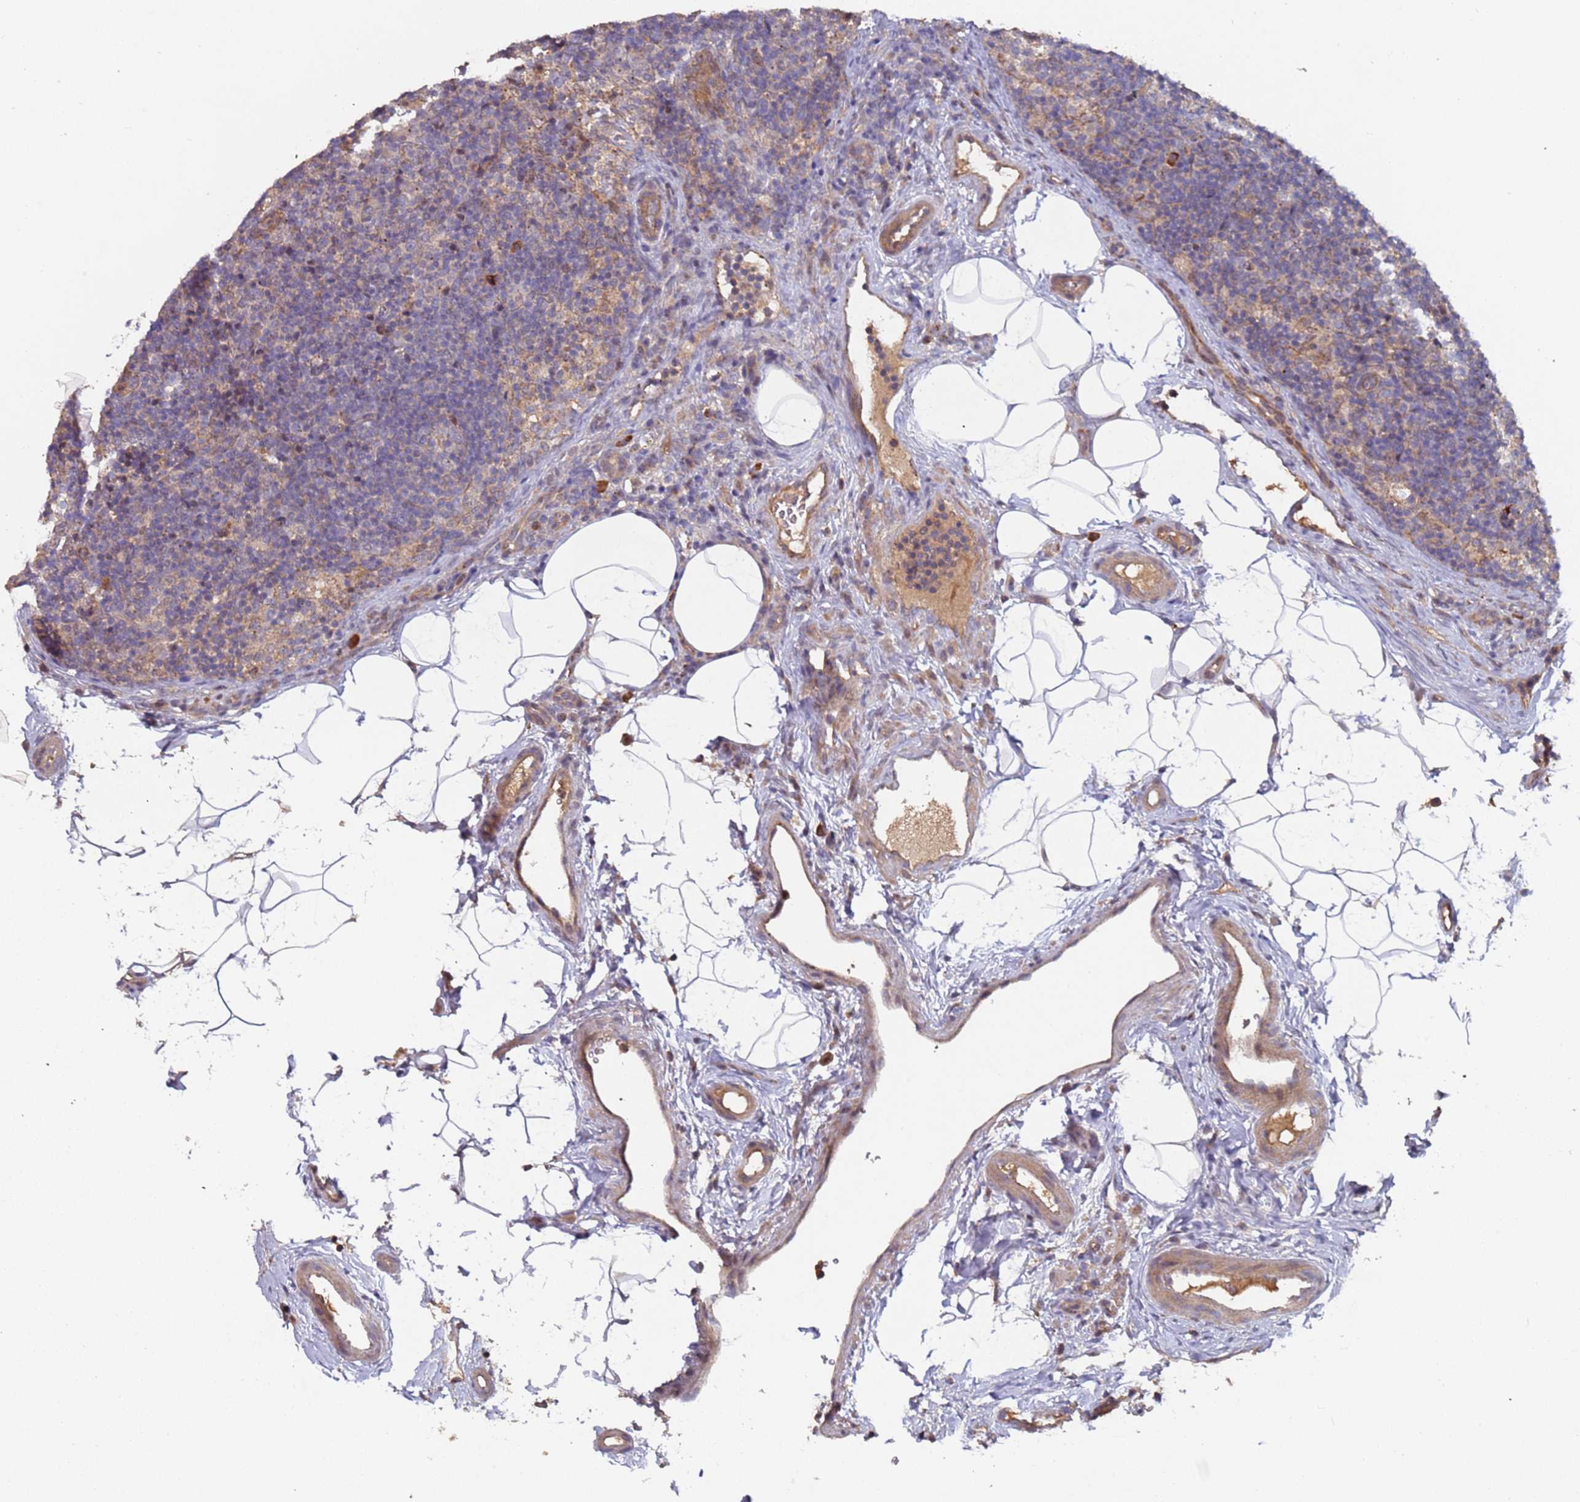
{"staining": {"intensity": "weak", "quantity": "<25%", "location": "cytoplasmic/membranous"}, "tissue": "lymph node", "cell_type": "Germinal center cells", "image_type": "normal", "snomed": [{"axis": "morphology", "description": "Normal tissue, NOS"}, {"axis": "topography", "description": "Lymph node"}], "caption": "A histopathology image of lymph node stained for a protein displays no brown staining in germinal center cells.", "gene": "KANSL1L", "patient": {"sex": "female", "age": 22}}